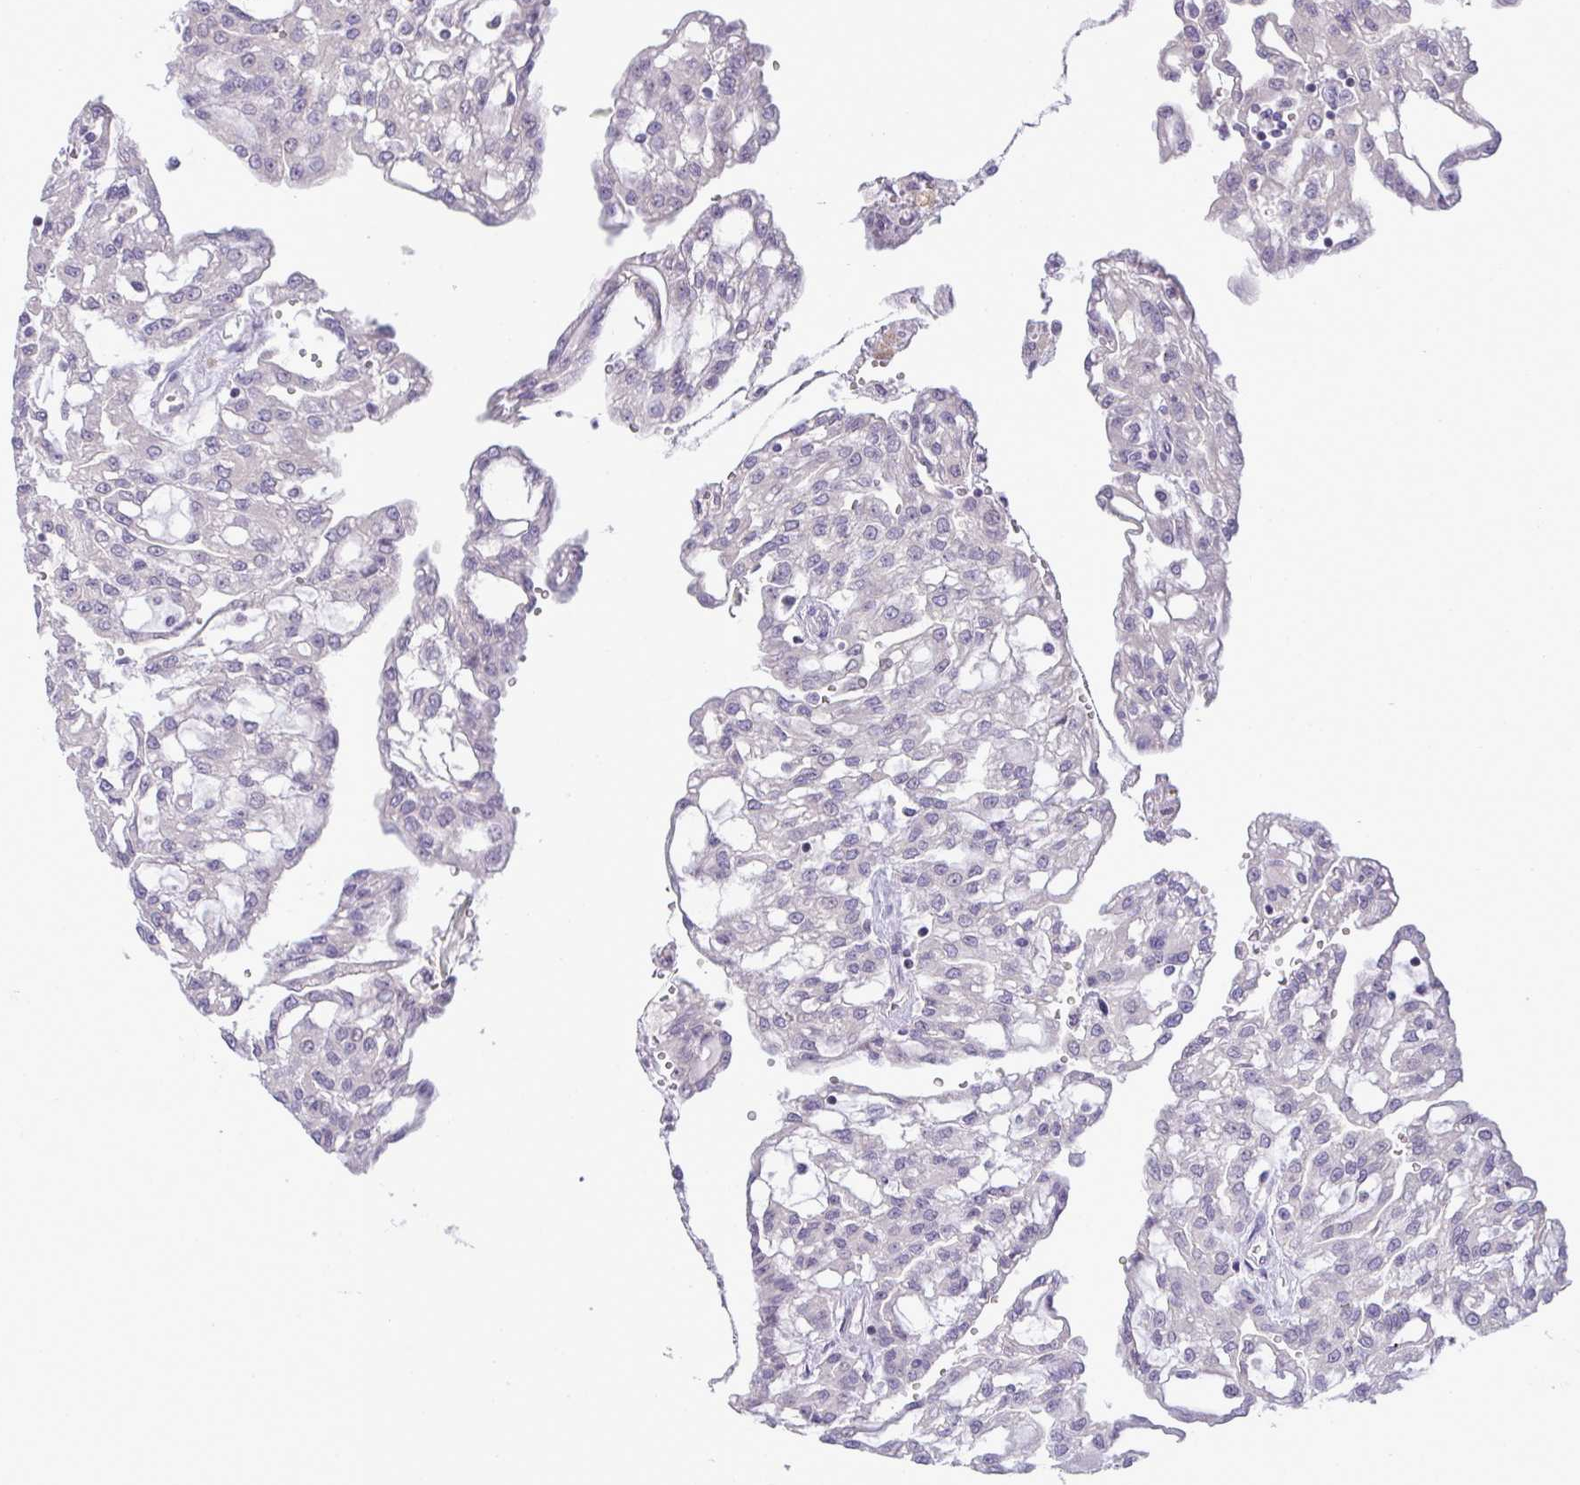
{"staining": {"intensity": "negative", "quantity": "none", "location": "none"}, "tissue": "renal cancer", "cell_type": "Tumor cells", "image_type": "cancer", "snomed": [{"axis": "morphology", "description": "Adenocarcinoma, NOS"}, {"axis": "topography", "description": "Kidney"}], "caption": "Micrograph shows no significant protein positivity in tumor cells of adenocarcinoma (renal). (DAB (3,3'-diaminobenzidine) immunohistochemistry (IHC) with hematoxylin counter stain).", "gene": "NT5C1A", "patient": {"sex": "male", "age": 63}}